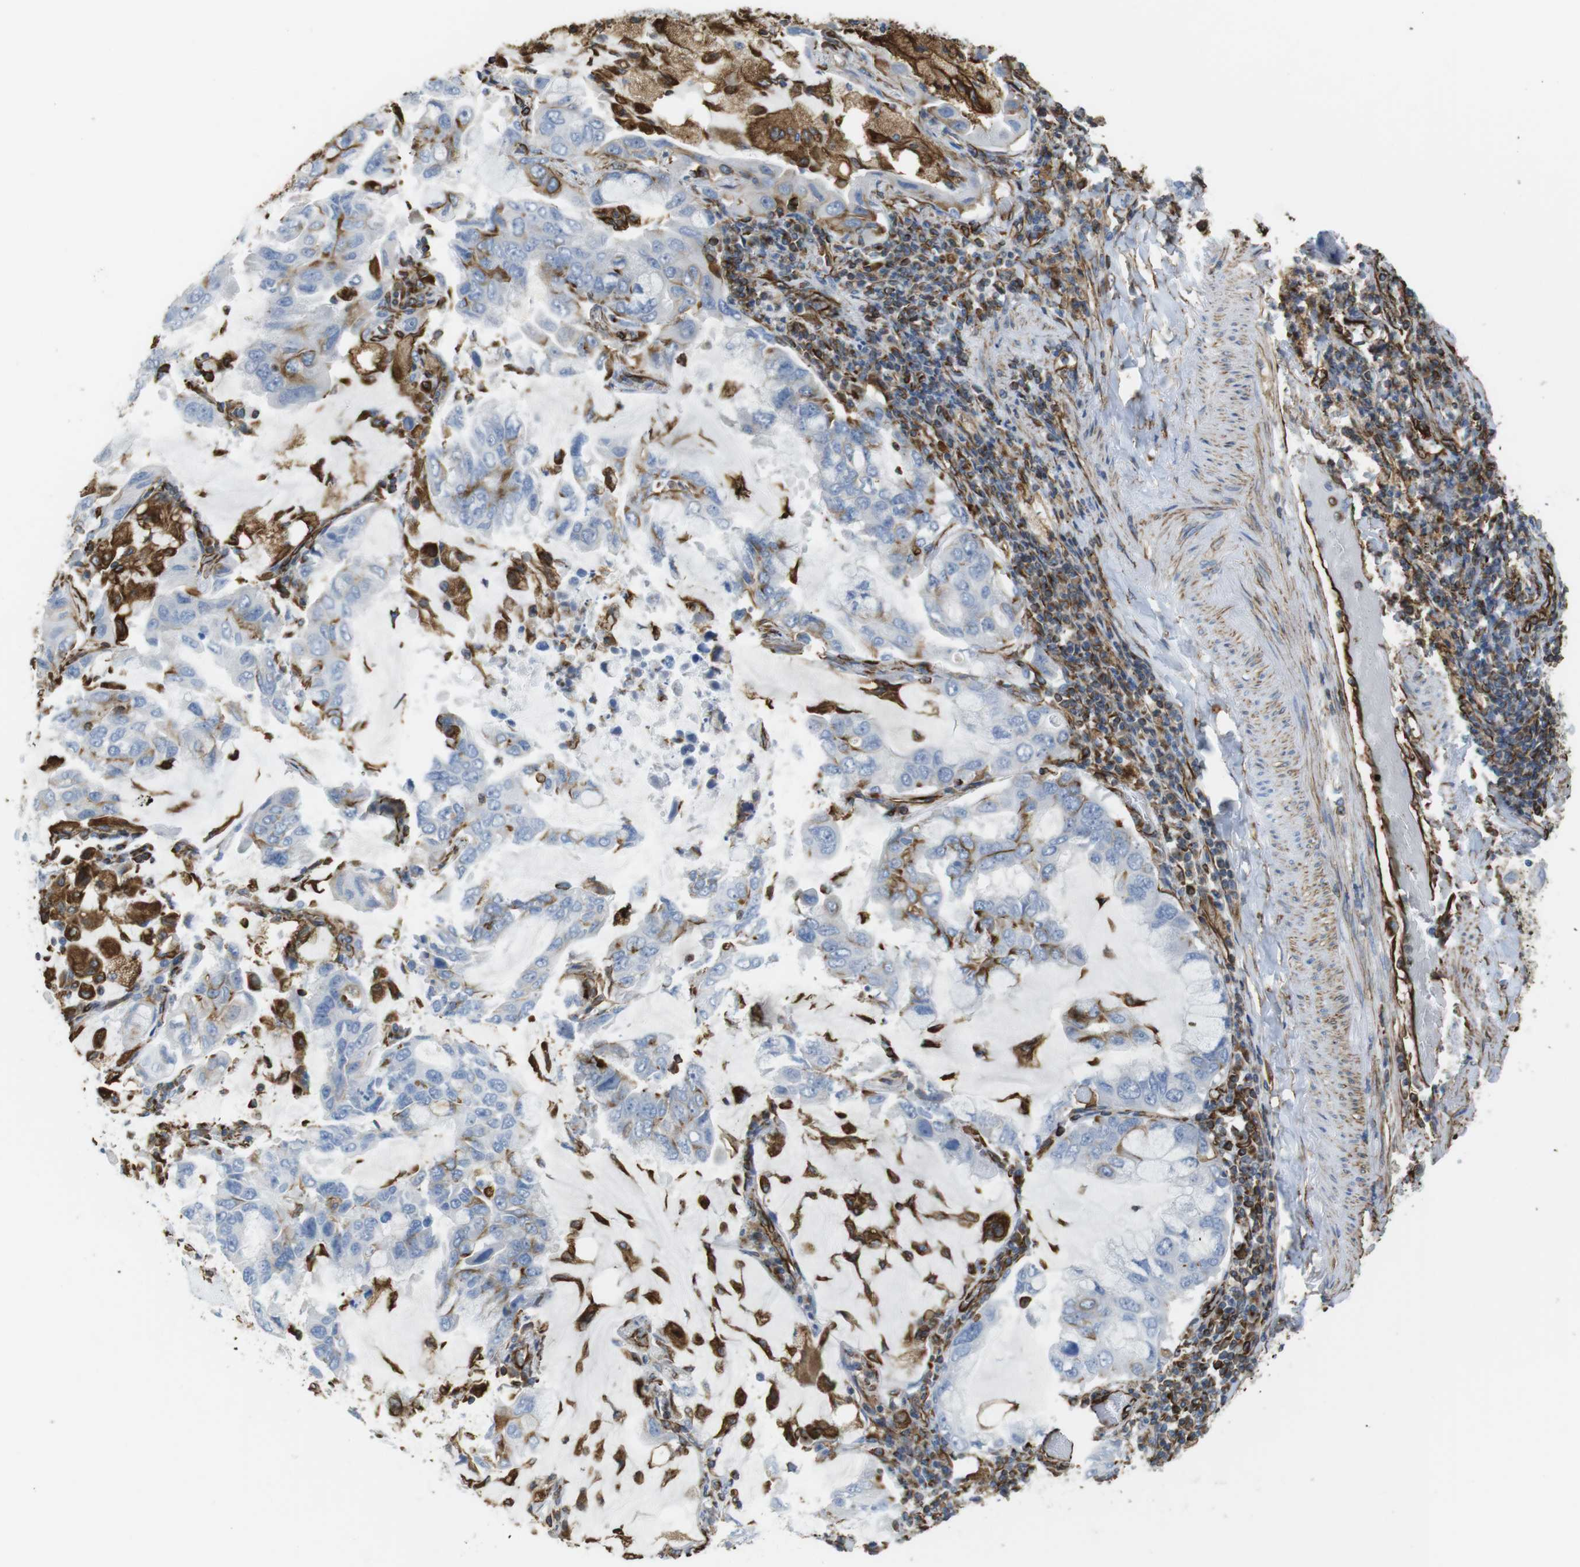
{"staining": {"intensity": "negative", "quantity": "none", "location": "none"}, "tissue": "lung cancer", "cell_type": "Tumor cells", "image_type": "cancer", "snomed": [{"axis": "morphology", "description": "Adenocarcinoma, NOS"}, {"axis": "topography", "description": "Lung"}], "caption": "The immunohistochemistry photomicrograph has no significant staining in tumor cells of lung adenocarcinoma tissue.", "gene": "RALGPS1", "patient": {"sex": "male", "age": 64}}